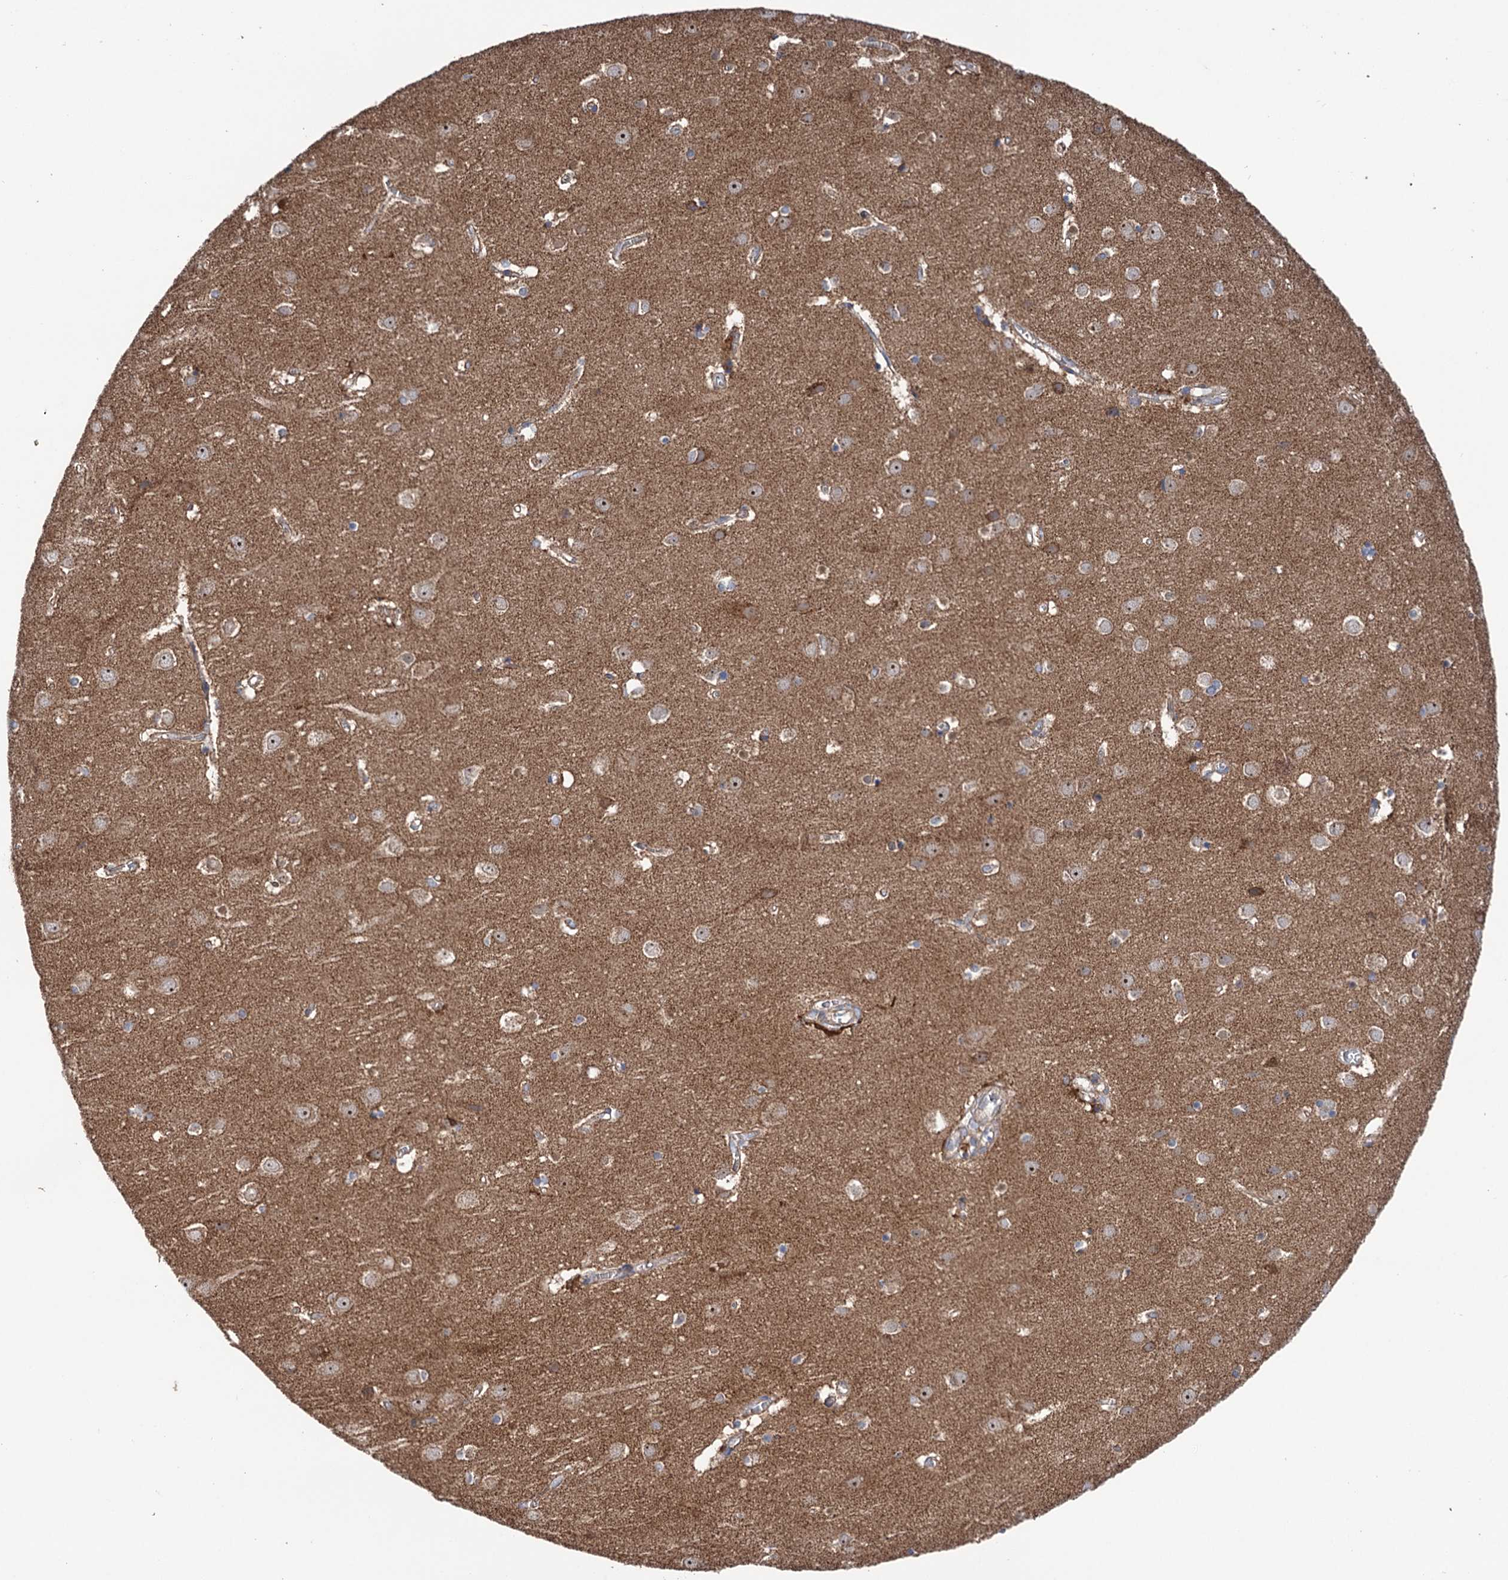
{"staining": {"intensity": "weak", "quantity": "25%-75%", "location": "cytoplasmic/membranous"}, "tissue": "cerebral cortex", "cell_type": "Endothelial cells", "image_type": "normal", "snomed": [{"axis": "morphology", "description": "Normal tissue, NOS"}, {"axis": "topography", "description": "Cerebral cortex"}], "caption": "The photomicrograph demonstrates staining of benign cerebral cortex, revealing weak cytoplasmic/membranous protein expression (brown color) within endothelial cells. (brown staining indicates protein expression, while blue staining denotes nuclei).", "gene": "SUCLA2", "patient": {"sex": "male", "age": 54}}